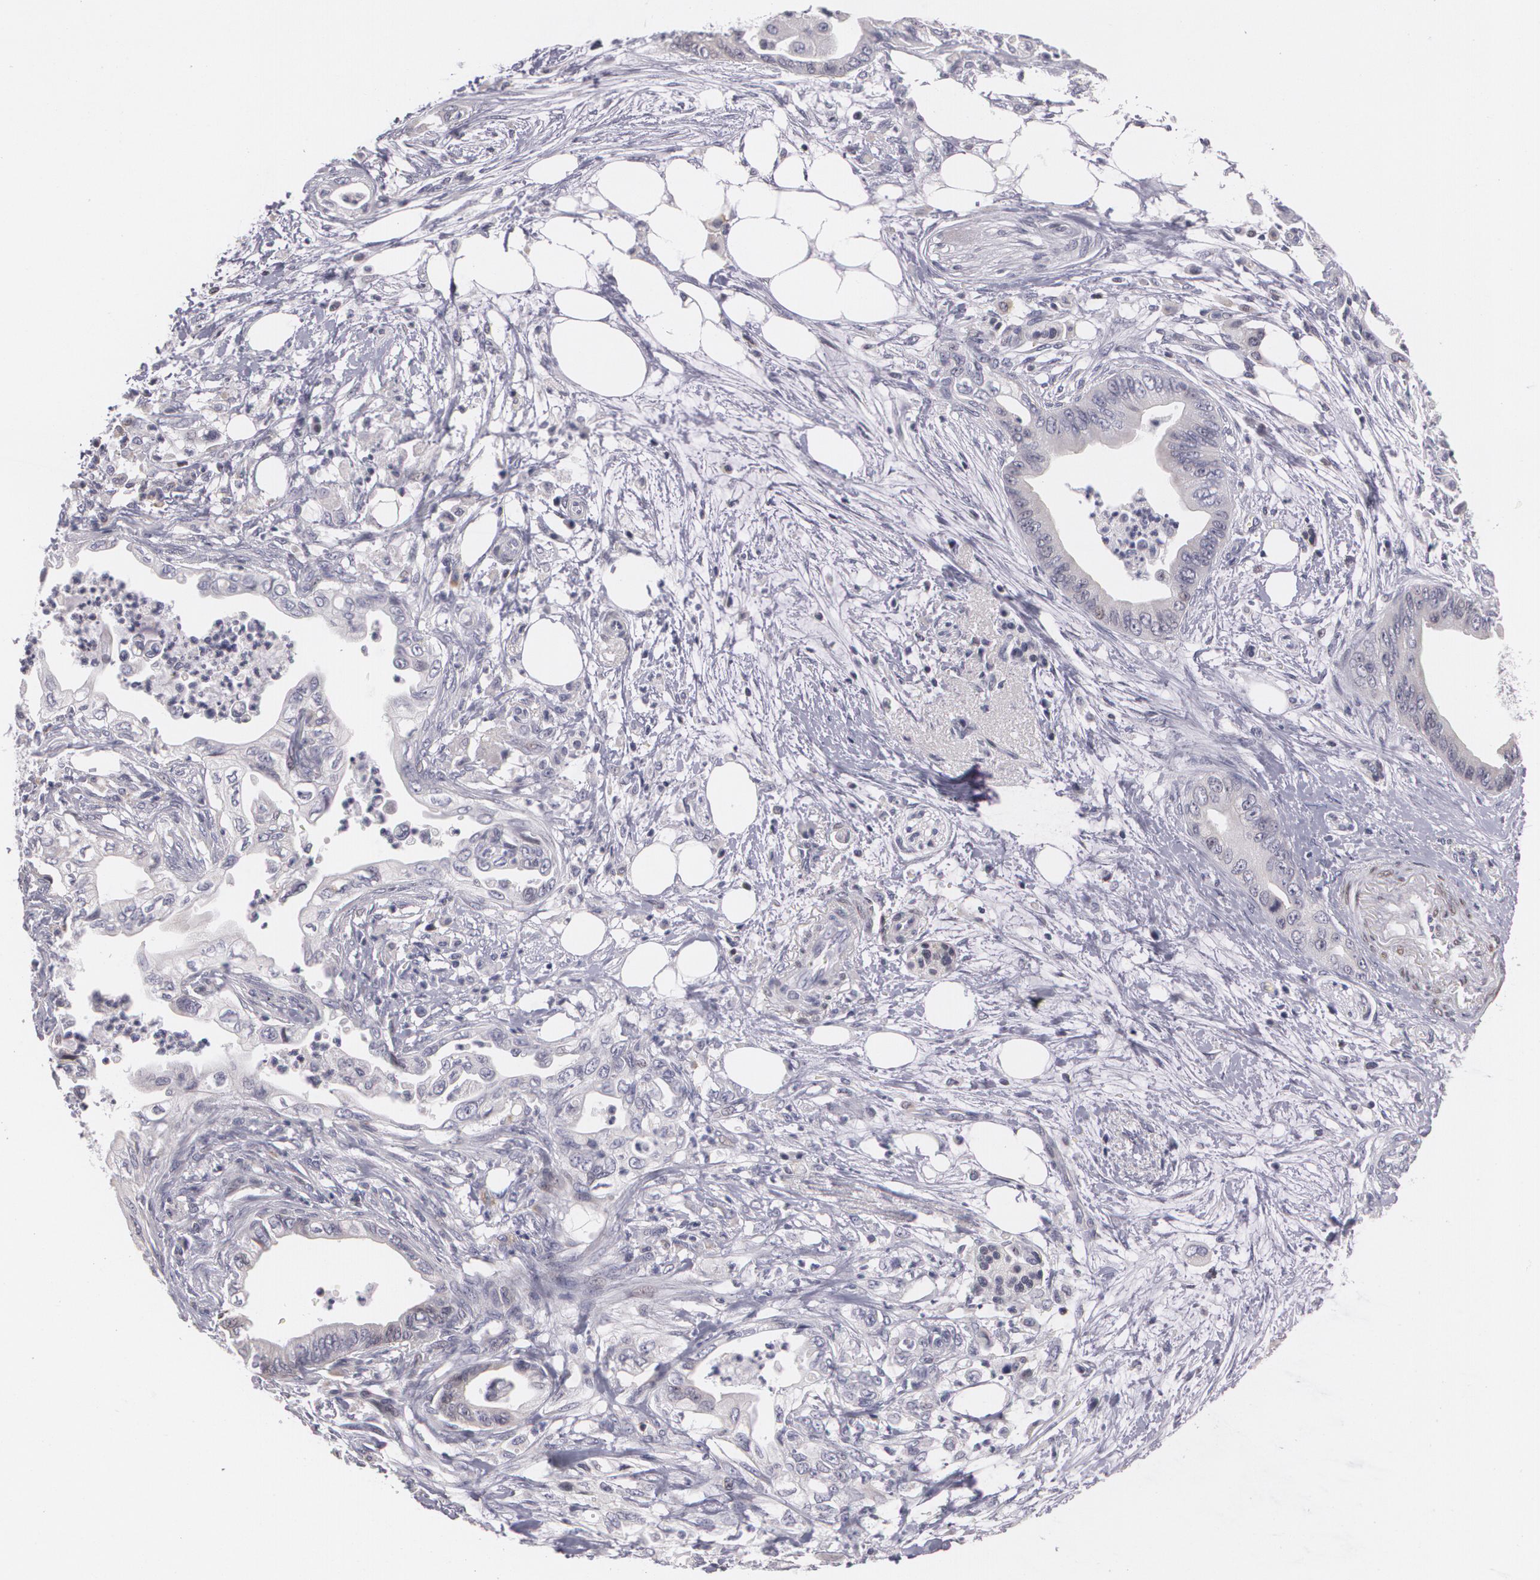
{"staining": {"intensity": "negative", "quantity": "none", "location": "none"}, "tissue": "pancreatic cancer", "cell_type": "Tumor cells", "image_type": "cancer", "snomed": [{"axis": "morphology", "description": "Adenocarcinoma, NOS"}, {"axis": "topography", "description": "Pancreas"}], "caption": "Immunohistochemical staining of human pancreatic cancer reveals no significant expression in tumor cells. (DAB (3,3'-diaminobenzidine) IHC, high magnification).", "gene": "ZBTB16", "patient": {"sex": "female", "age": 66}}